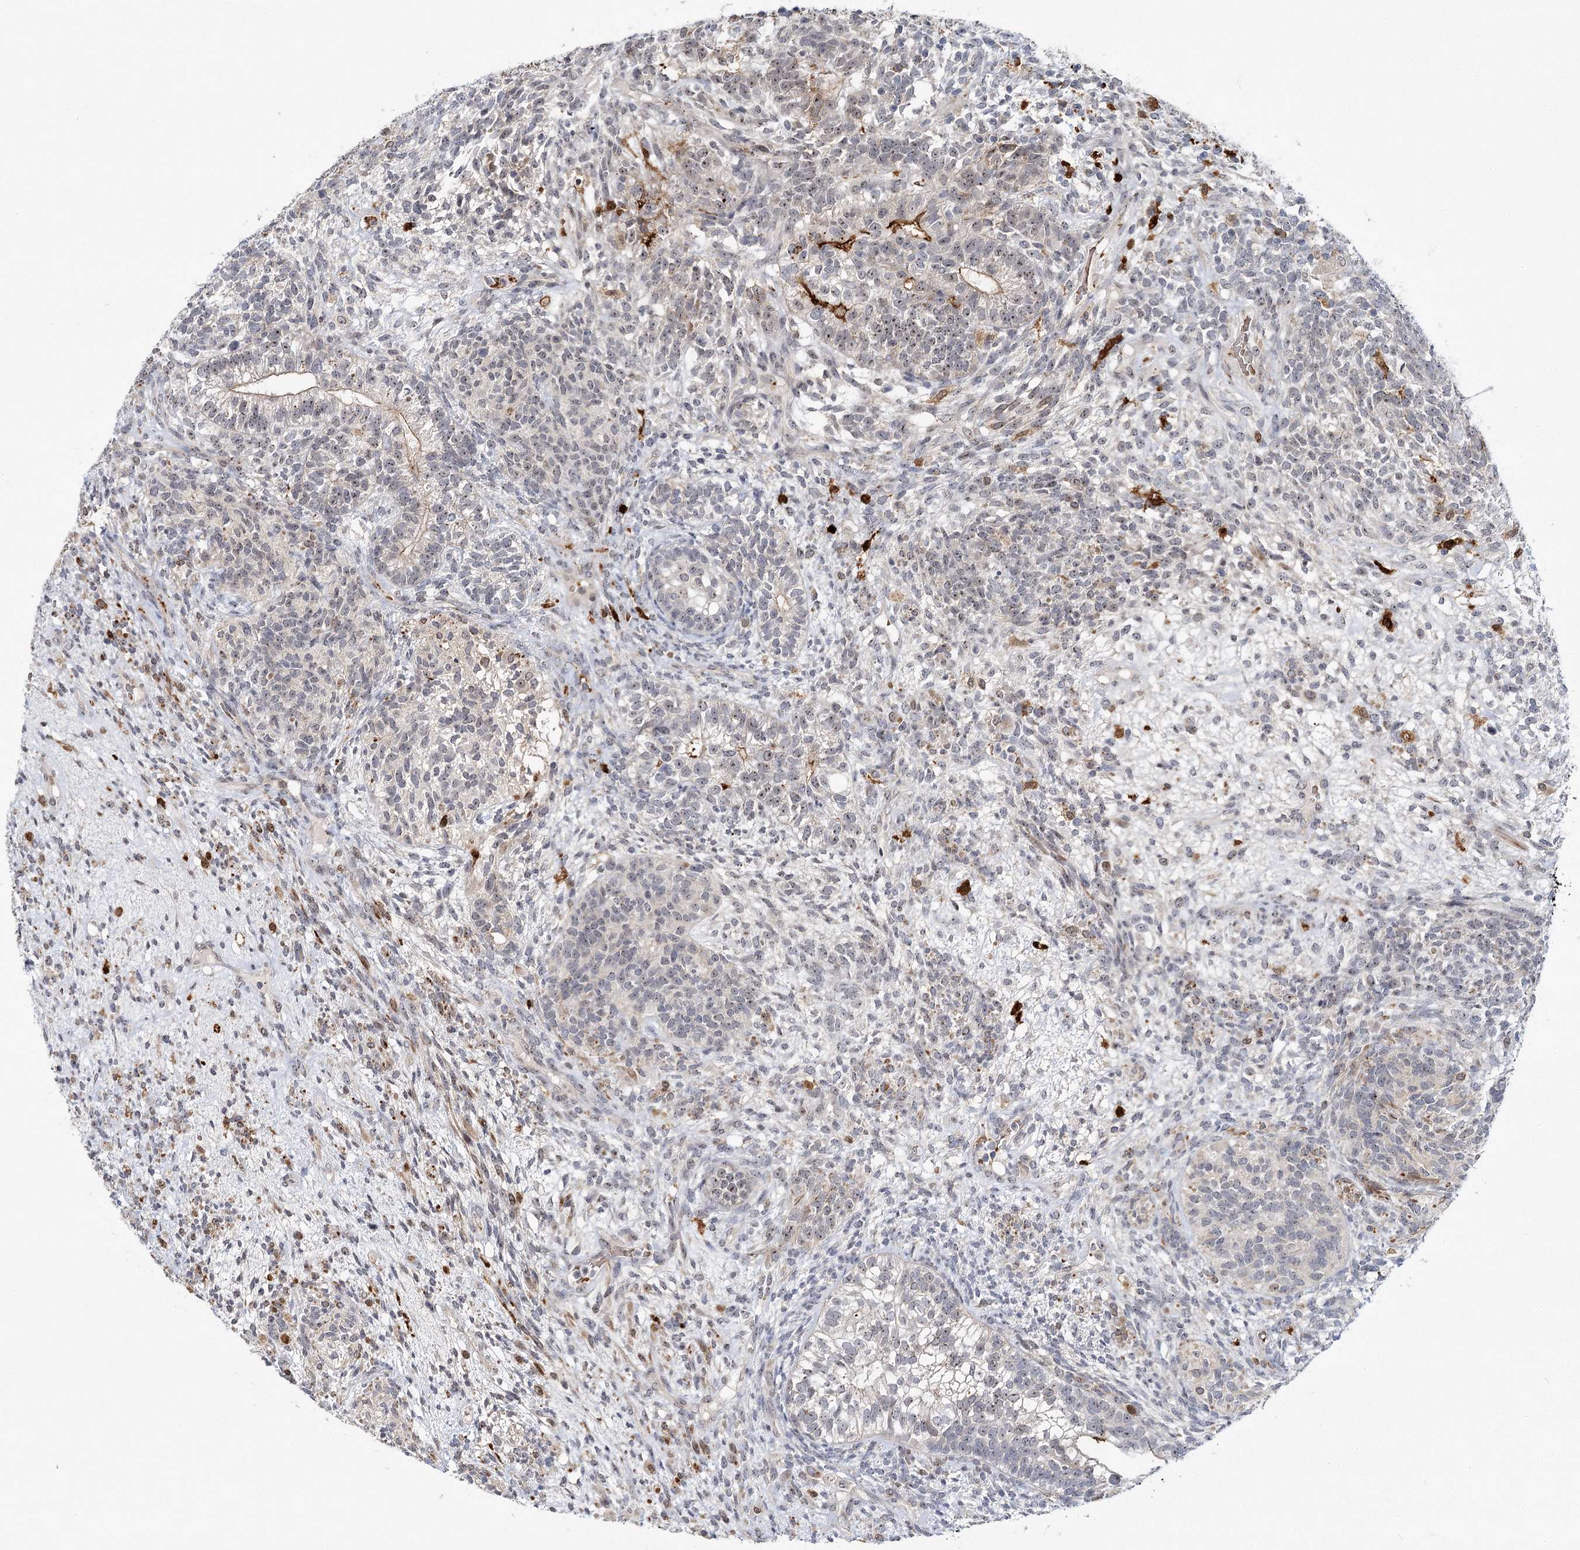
{"staining": {"intensity": "negative", "quantity": "none", "location": "none"}, "tissue": "testis cancer", "cell_type": "Tumor cells", "image_type": "cancer", "snomed": [{"axis": "morphology", "description": "Seminoma, NOS"}, {"axis": "morphology", "description": "Carcinoma, Embryonal, NOS"}, {"axis": "topography", "description": "Testis"}], "caption": "Tumor cells show no significant positivity in testis seminoma.", "gene": "WDR36", "patient": {"sex": "male", "age": 28}}